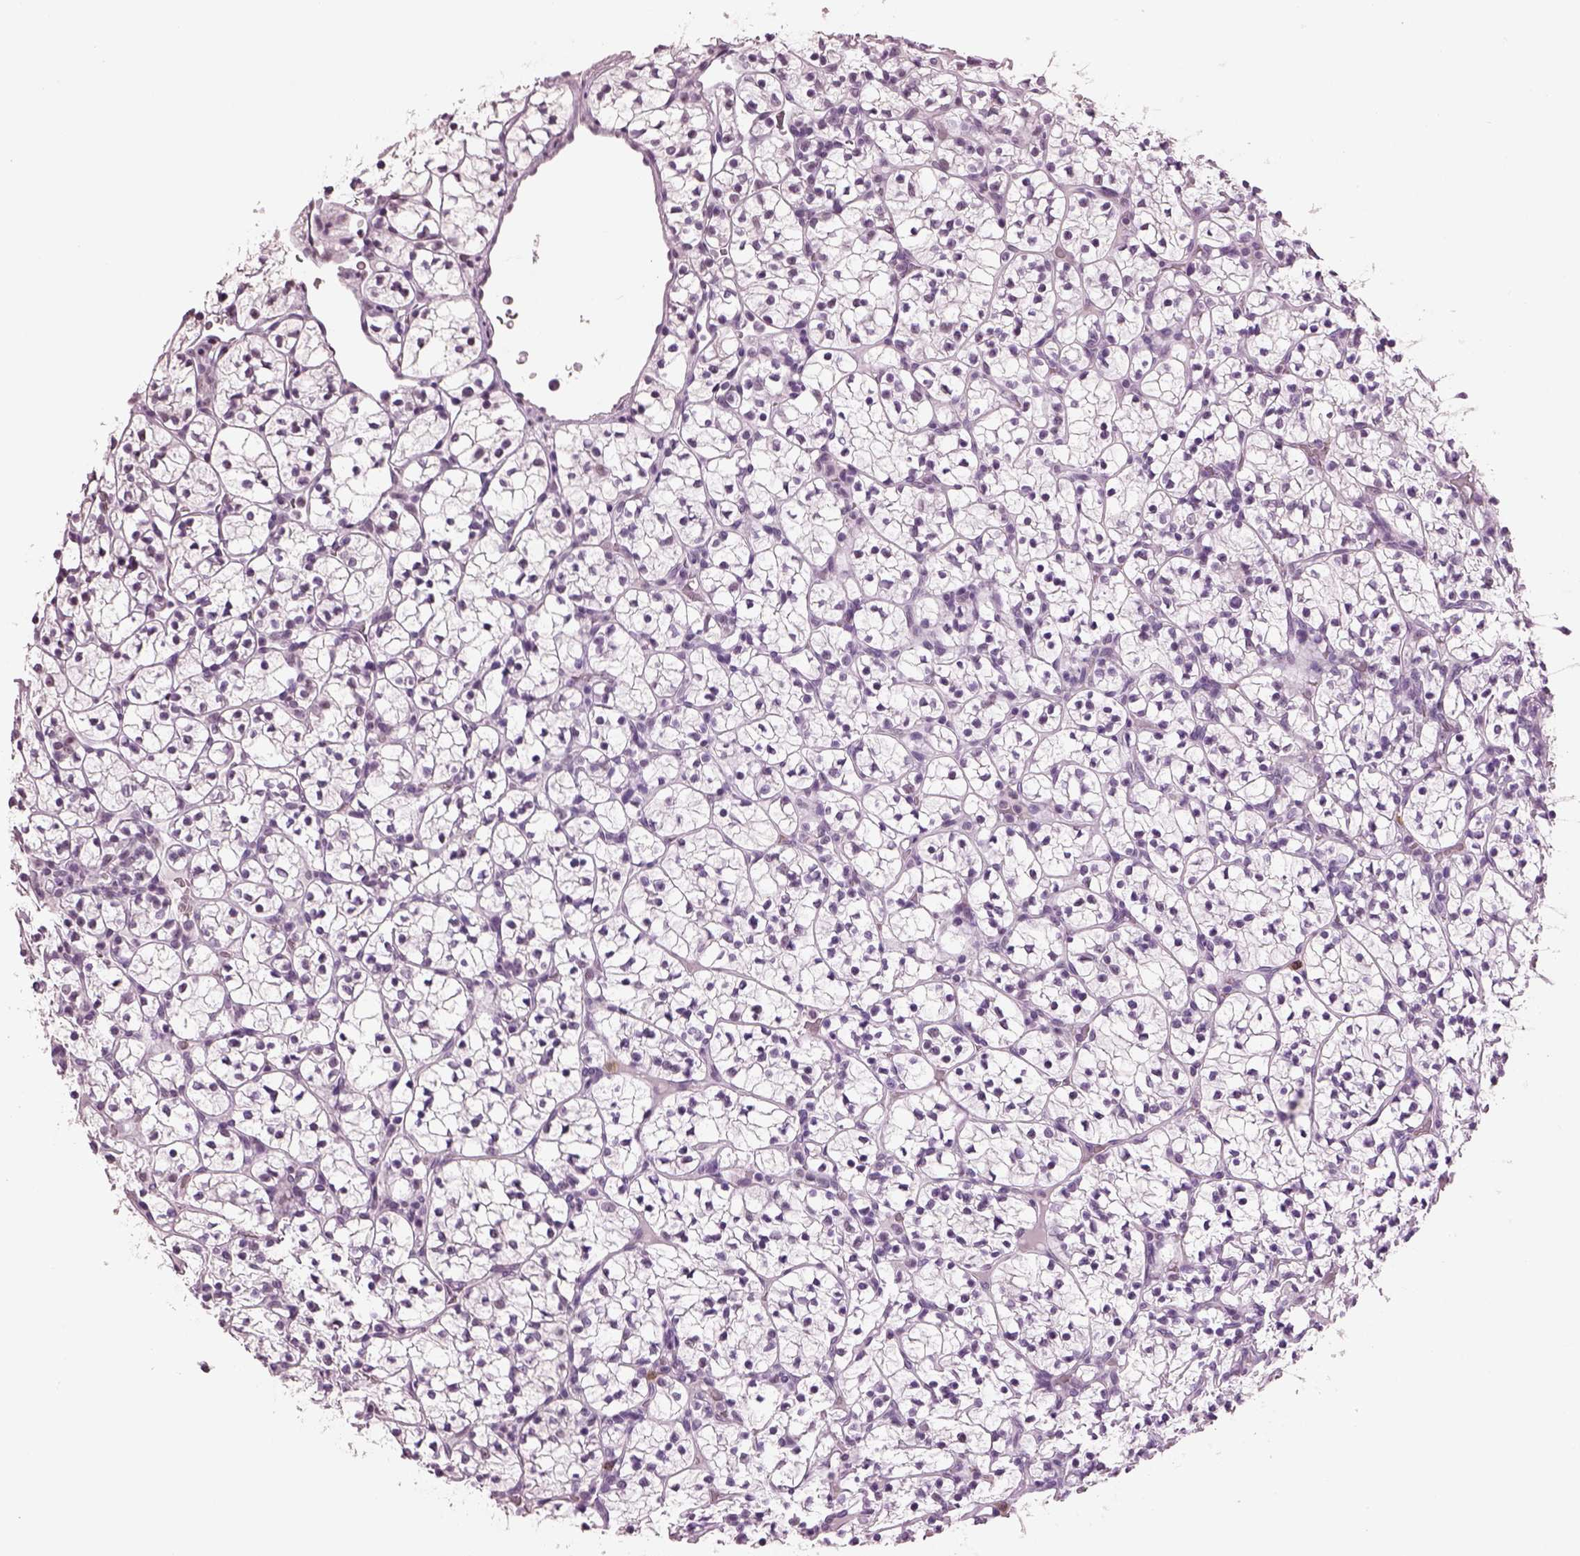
{"staining": {"intensity": "negative", "quantity": "none", "location": "none"}, "tissue": "renal cancer", "cell_type": "Tumor cells", "image_type": "cancer", "snomed": [{"axis": "morphology", "description": "Adenocarcinoma, NOS"}, {"axis": "topography", "description": "Kidney"}], "caption": "The image exhibits no staining of tumor cells in adenocarcinoma (renal).", "gene": "ACOD1", "patient": {"sex": "female", "age": 89}}